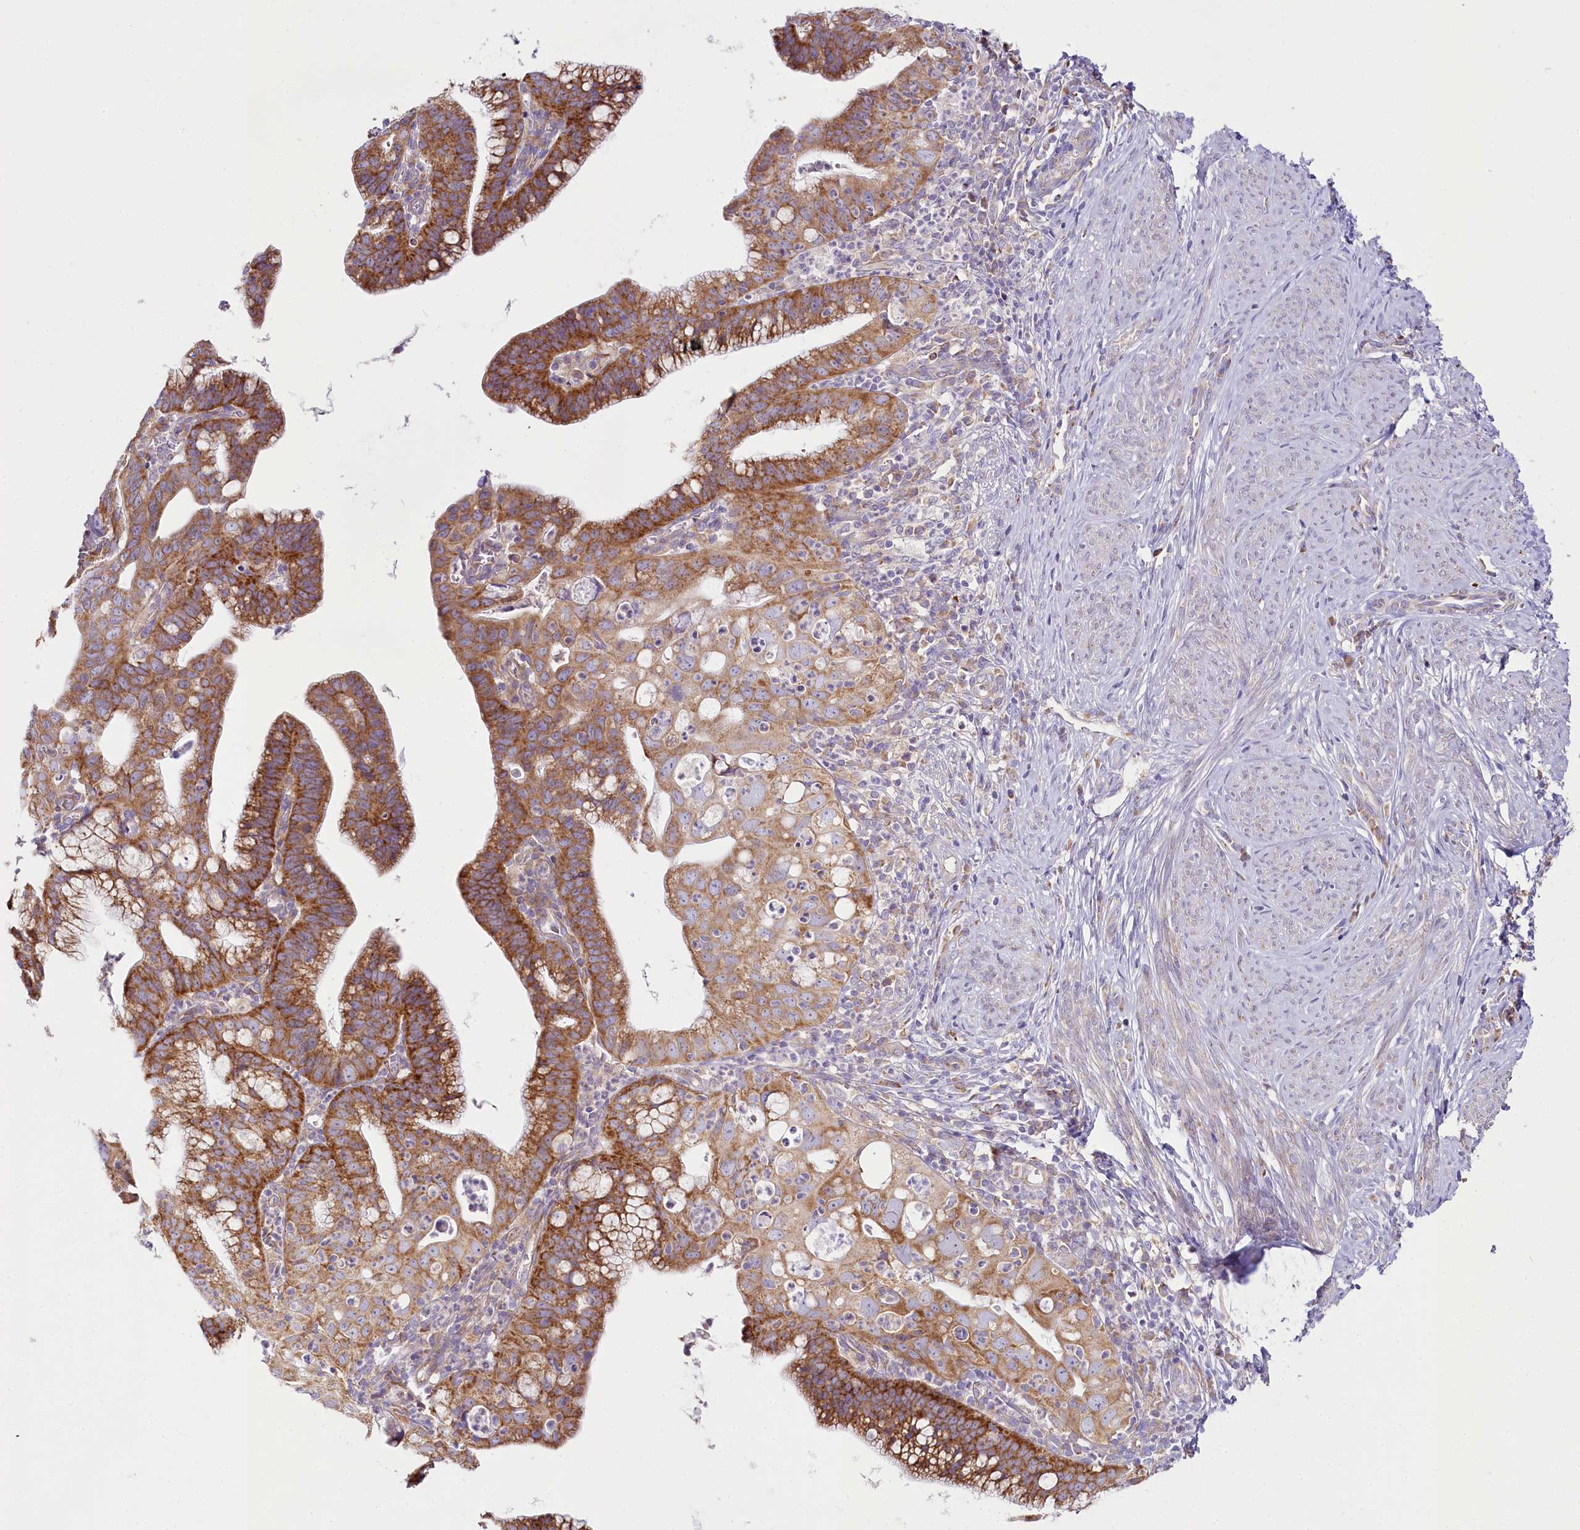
{"staining": {"intensity": "strong", "quantity": ">75%", "location": "cytoplasmic/membranous"}, "tissue": "cervical cancer", "cell_type": "Tumor cells", "image_type": "cancer", "snomed": [{"axis": "morphology", "description": "Adenocarcinoma, NOS"}, {"axis": "topography", "description": "Cervix"}], "caption": "A photomicrograph showing strong cytoplasmic/membranous expression in approximately >75% of tumor cells in cervical adenocarcinoma, as visualized by brown immunohistochemical staining.", "gene": "THUMPD3", "patient": {"sex": "female", "age": 36}}